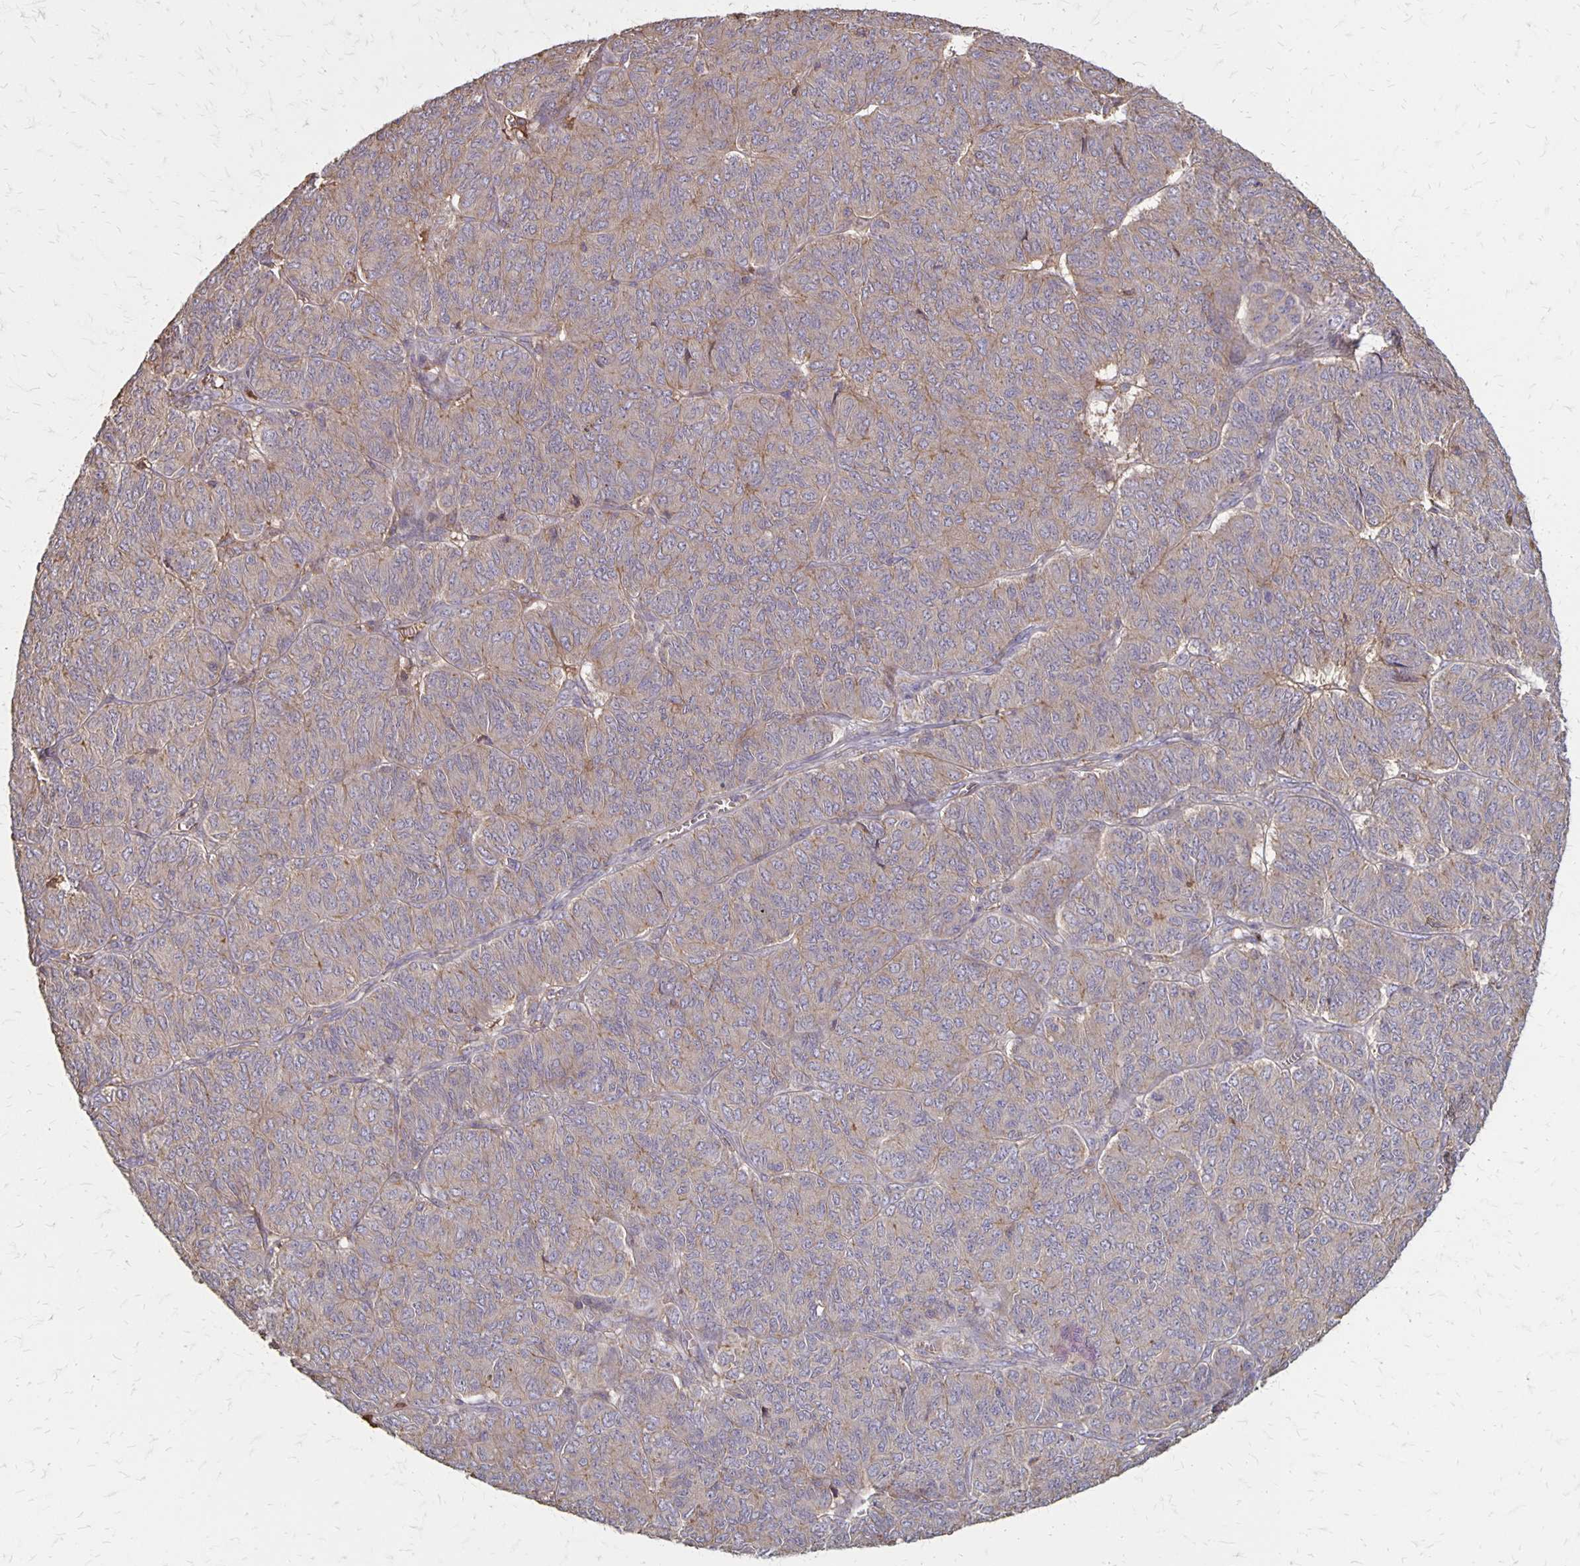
{"staining": {"intensity": "weak", "quantity": ">75%", "location": "cytoplasmic/membranous"}, "tissue": "ovarian cancer", "cell_type": "Tumor cells", "image_type": "cancer", "snomed": [{"axis": "morphology", "description": "Carcinoma, endometroid"}, {"axis": "topography", "description": "Ovary"}], "caption": "Immunohistochemistry (DAB) staining of human ovarian cancer (endometroid carcinoma) shows weak cytoplasmic/membranous protein staining in approximately >75% of tumor cells.", "gene": "PROM2", "patient": {"sex": "female", "age": 80}}